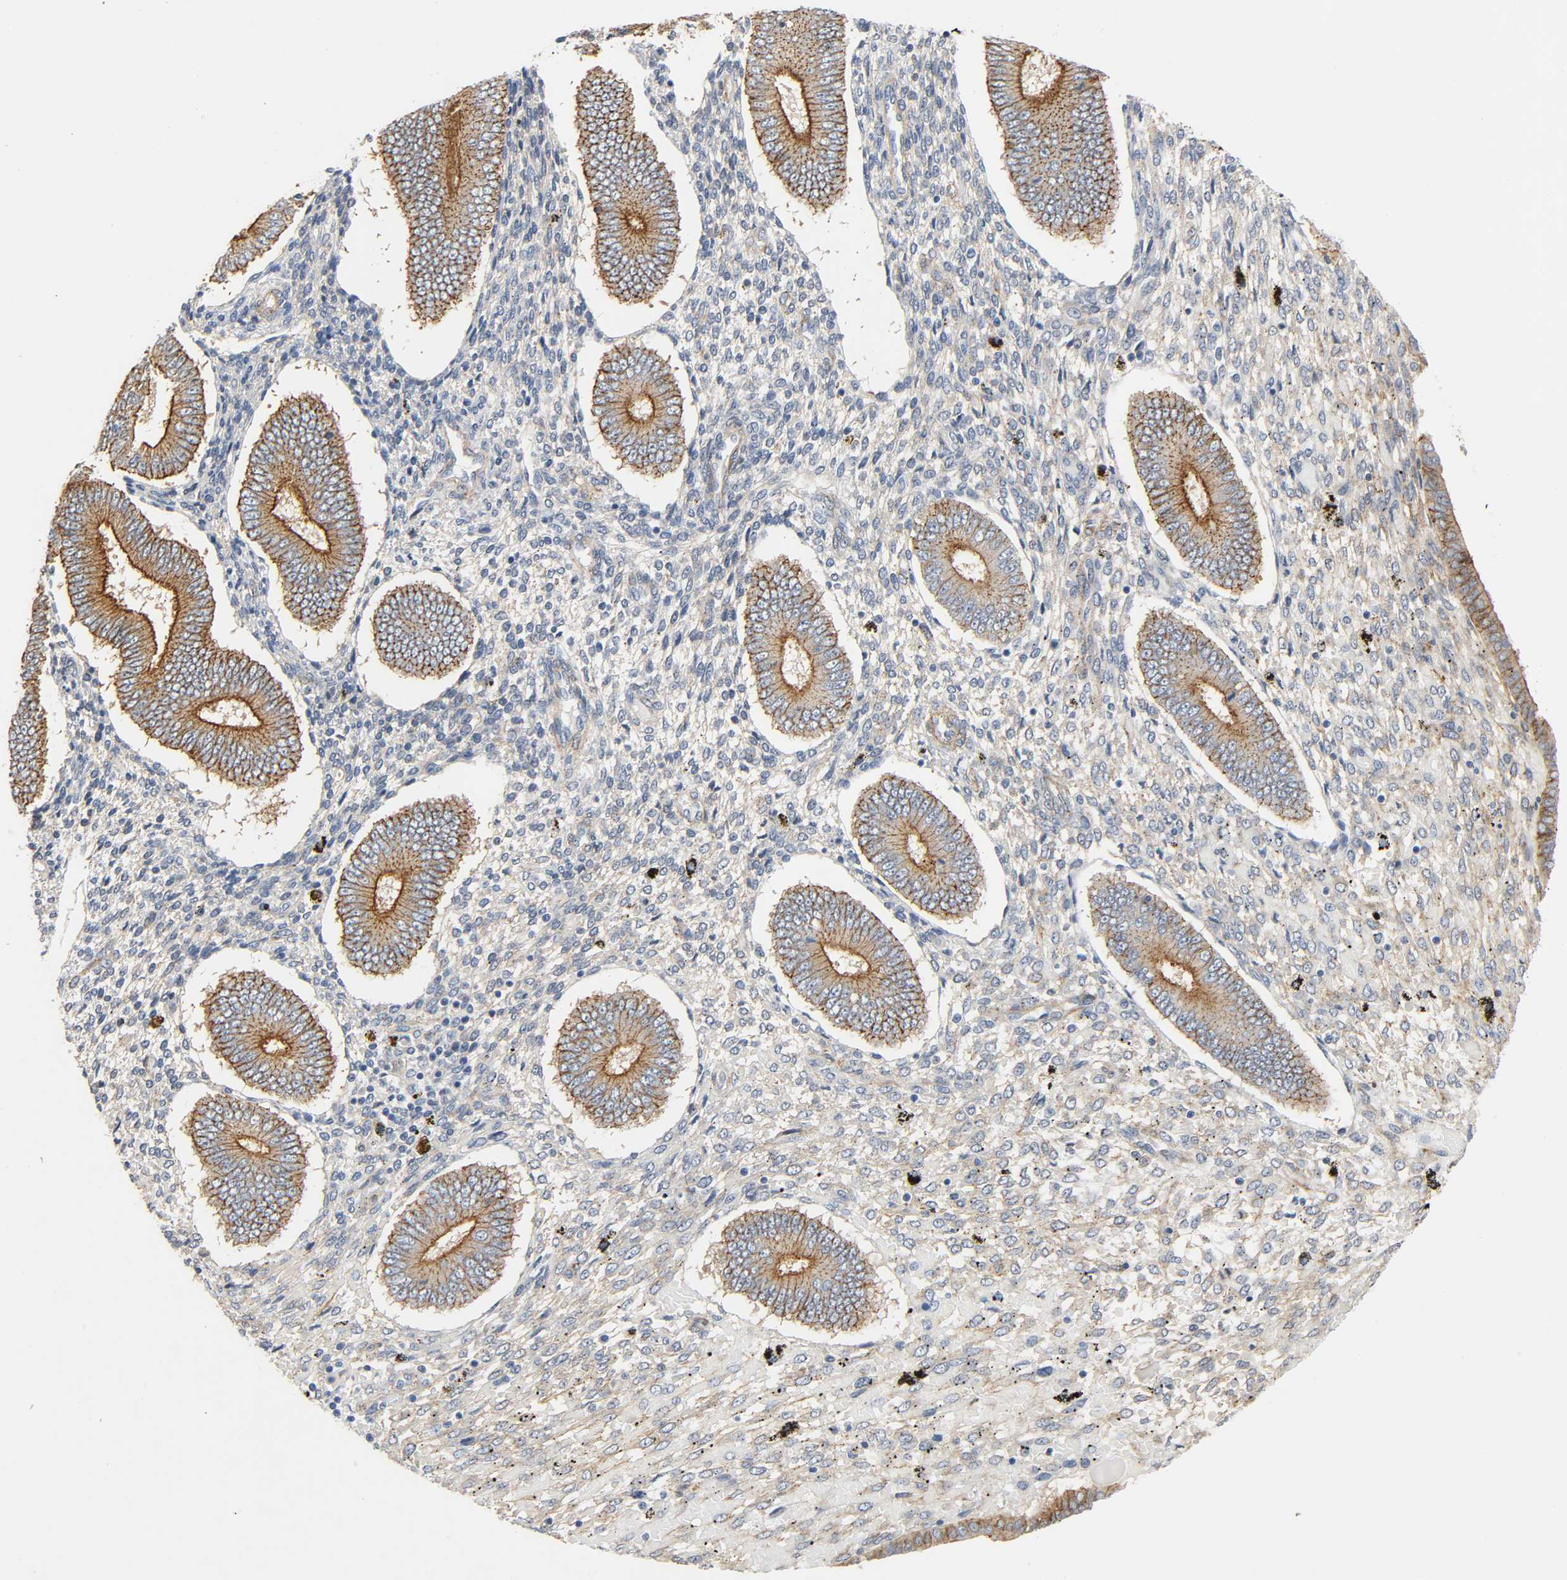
{"staining": {"intensity": "moderate", "quantity": "25%-75%", "location": "cytoplasmic/membranous"}, "tissue": "endometrium", "cell_type": "Cells in endometrial stroma", "image_type": "normal", "snomed": [{"axis": "morphology", "description": "Normal tissue, NOS"}, {"axis": "topography", "description": "Endometrium"}], "caption": "This is an image of IHC staining of normal endometrium, which shows moderate positivity in the cytoplasmic/membranous of cells in endometrial stroma.", "gene": "ARPC1A", "patient": {"sex": "female", "age": 42}}